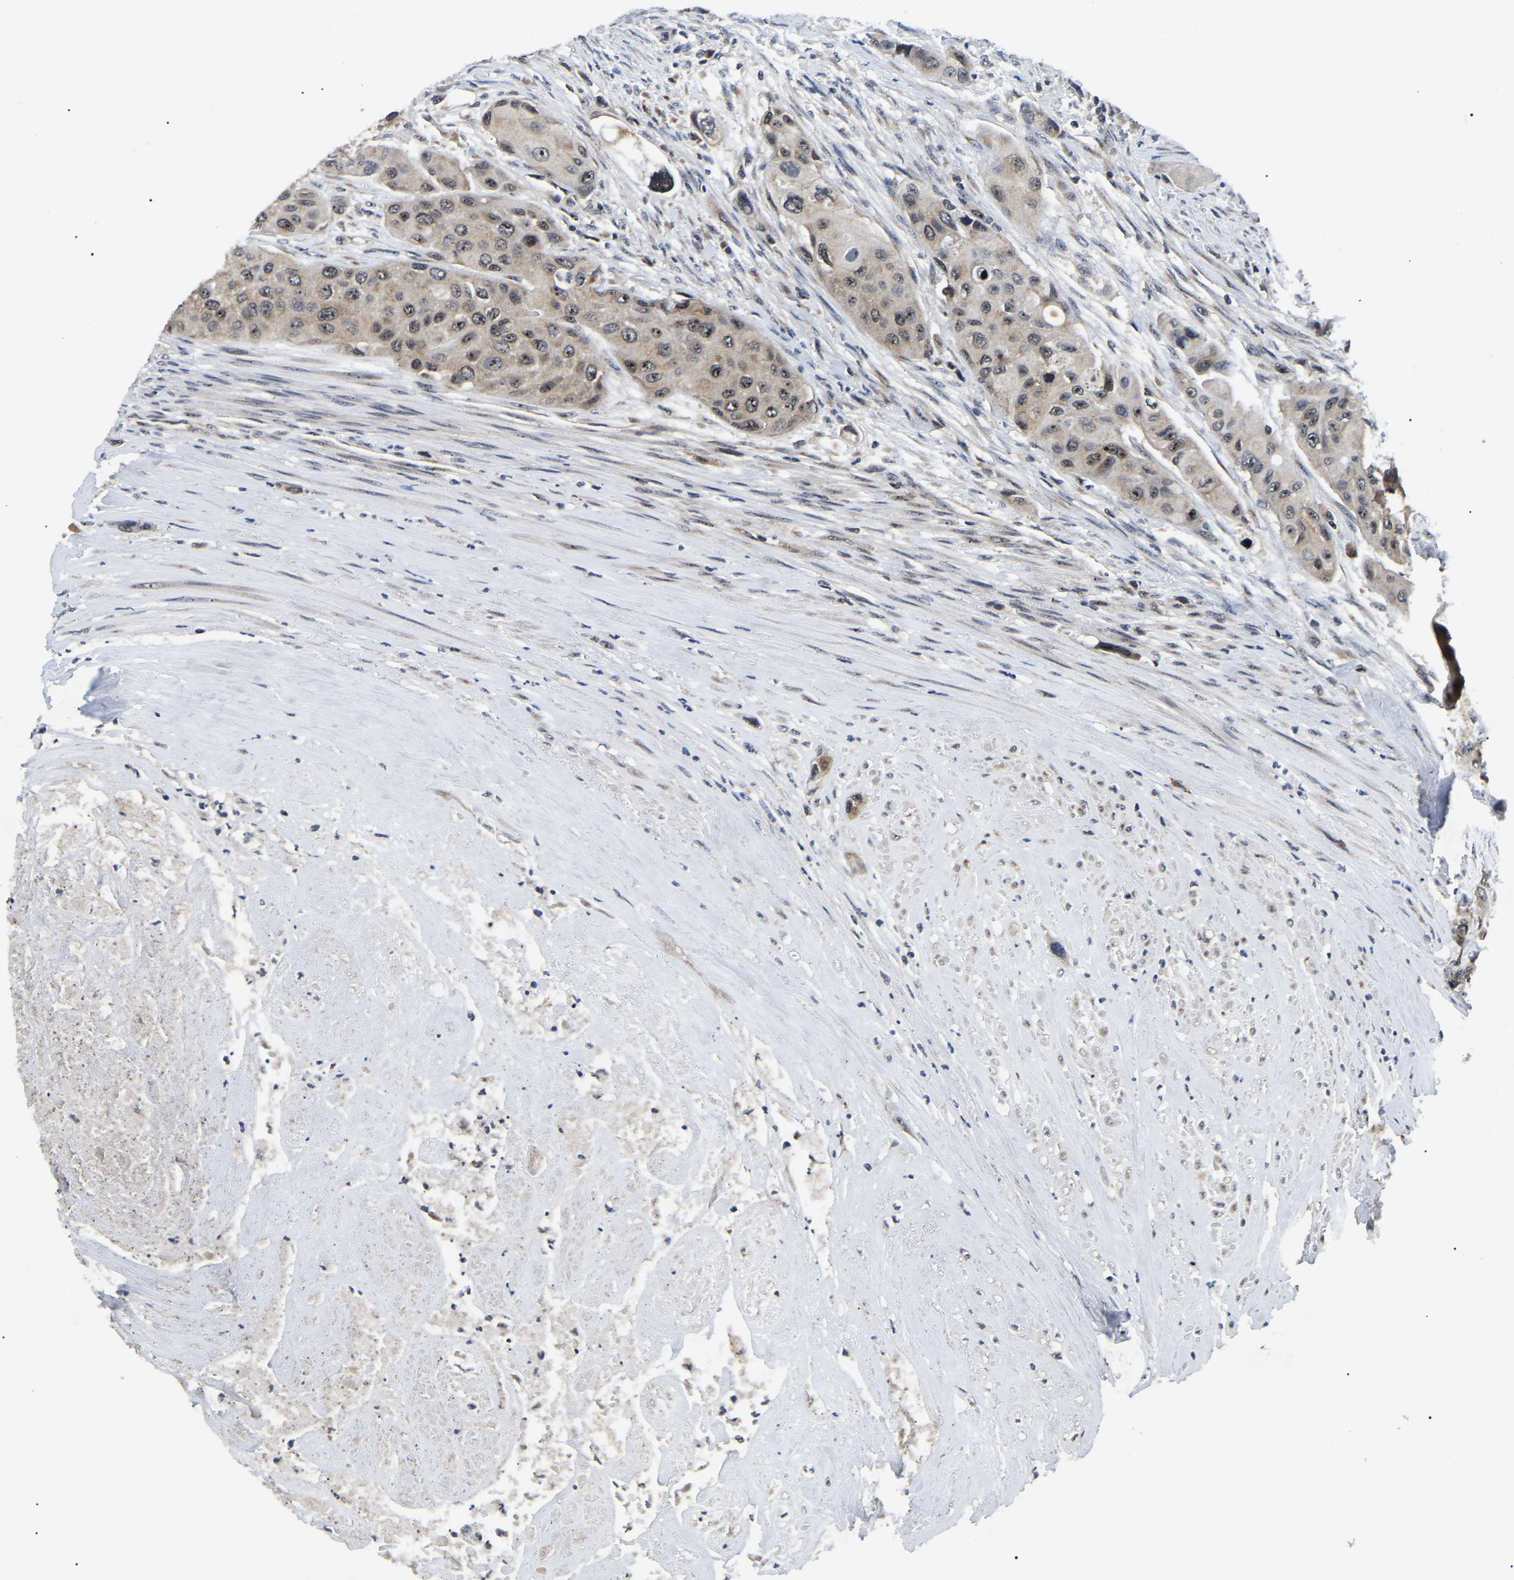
{"staining": {"intensity": "moderate", "quantity": "<25%", "location": "nuclear"}, "tissue": "urothelial cancer", "cell_type": "Tumor cells", "image_type": "cancer", "snomed": [{"axis": "morphology", "description": "Urothelial carcinoma, High grade"}, {"axis": "topography", "description": "Urinary bladder"}], "caption": "This histopathology image reveals urothelial carcinoma (high-grade) stained with IHC to label a protein in brown. The nuclear of tumor cells show moderate positivity for the protein. Nuclei are counter-stained blue.", "gene": "RBM28", "patient": {"sex": "female", "age": 56}}